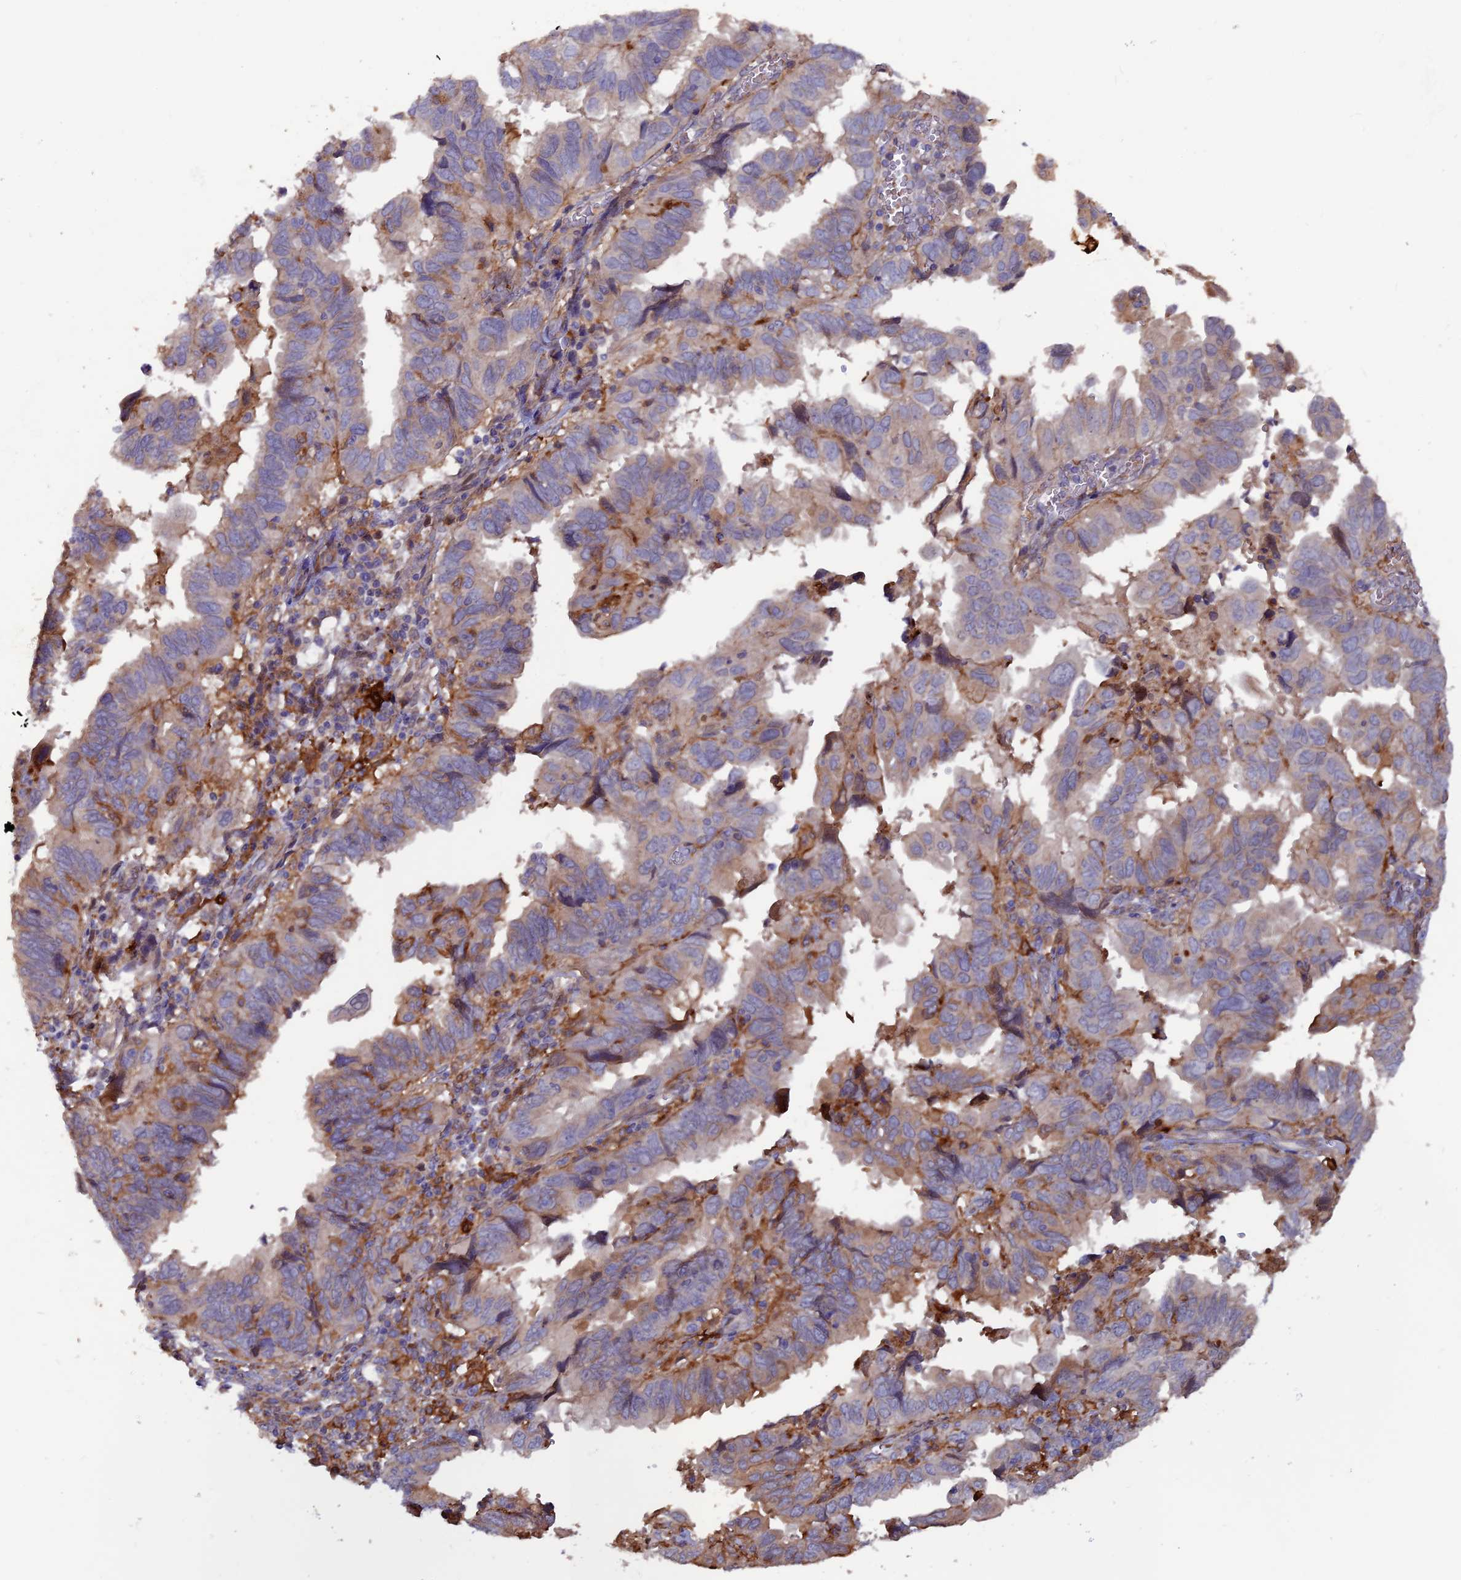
{"staining": {"intensity": "negative", "quantity": "none", "location": "none"}, "tissue": "endometrial cancer", "cell_type": "Tumor cells", "image_type": "cancer", "snomed": [{"axis": "morphology", "description": "Adenocarcinoma, NOS"}, {"axis": "topography", "description": "Uterus"}], "caption": "Micrograph shows no significant protein expression in tumor cells of endometrial cancer. (DAB (3,3'-diaminobenzidine) immunohistochemistry (IHC) with hematoxylin counter stain).", "gene": "FERMT1", "patient": {"sex": "female", "age": 77}}